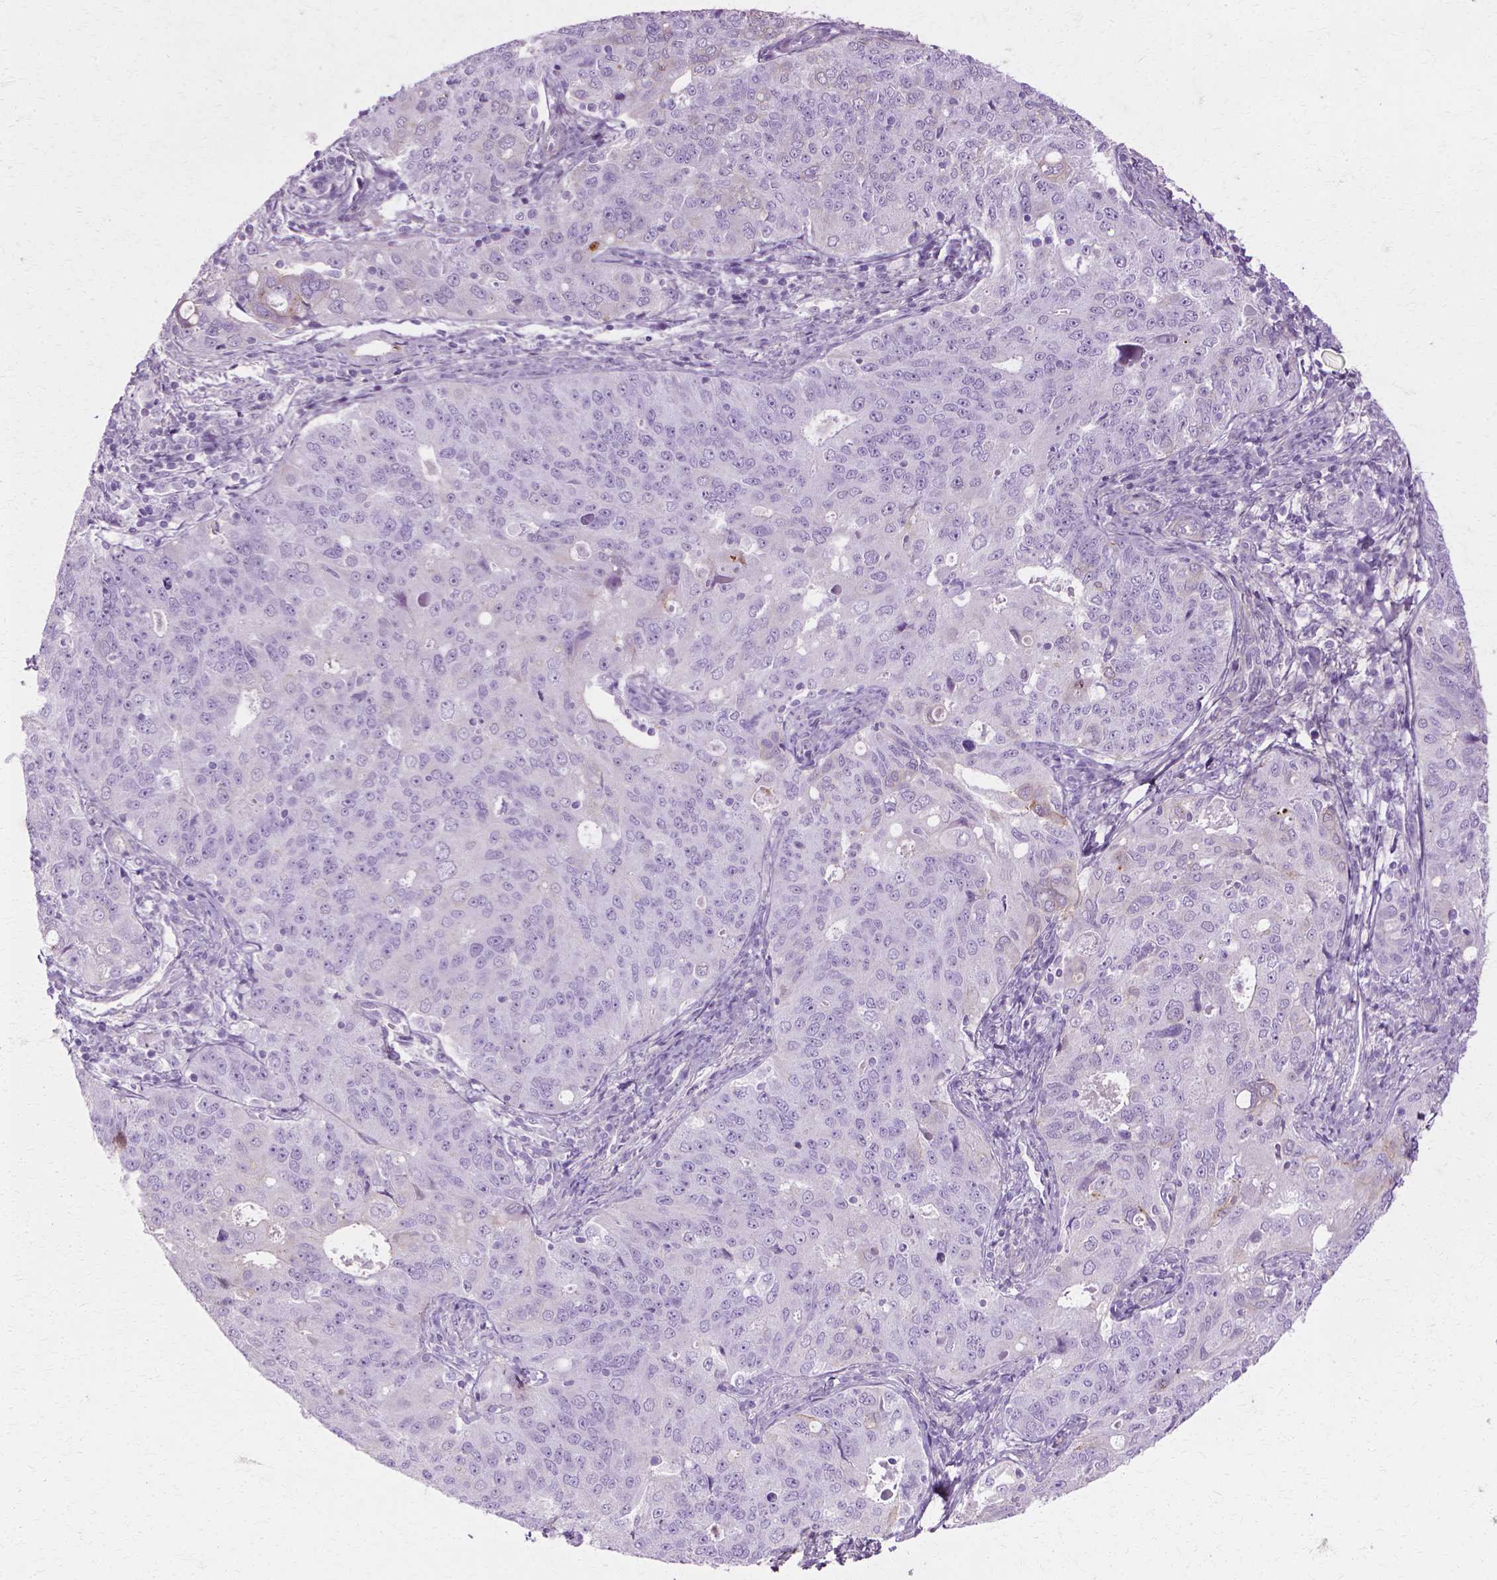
{"staining": {"intensity": "negative", "quantity": "none", "location": "none"}, "tissue": "endometrial cancer", "cell_type": "Tumor cells", "image_type": "cancer", "snomed": [{"axis": "morphology", "description": "Adenocarcinoma, NOS"}, {"axis": "topography", "description": "Endometrium"}], "caption": "A high-resolution image shows immunohistochemistry (IHC) staining of endometrial cancer (adenocarcinoma), which displays no significant staining in tumor cells.", "gene": "CFAP157", "patient": {"sex": "female", "age": 43}}